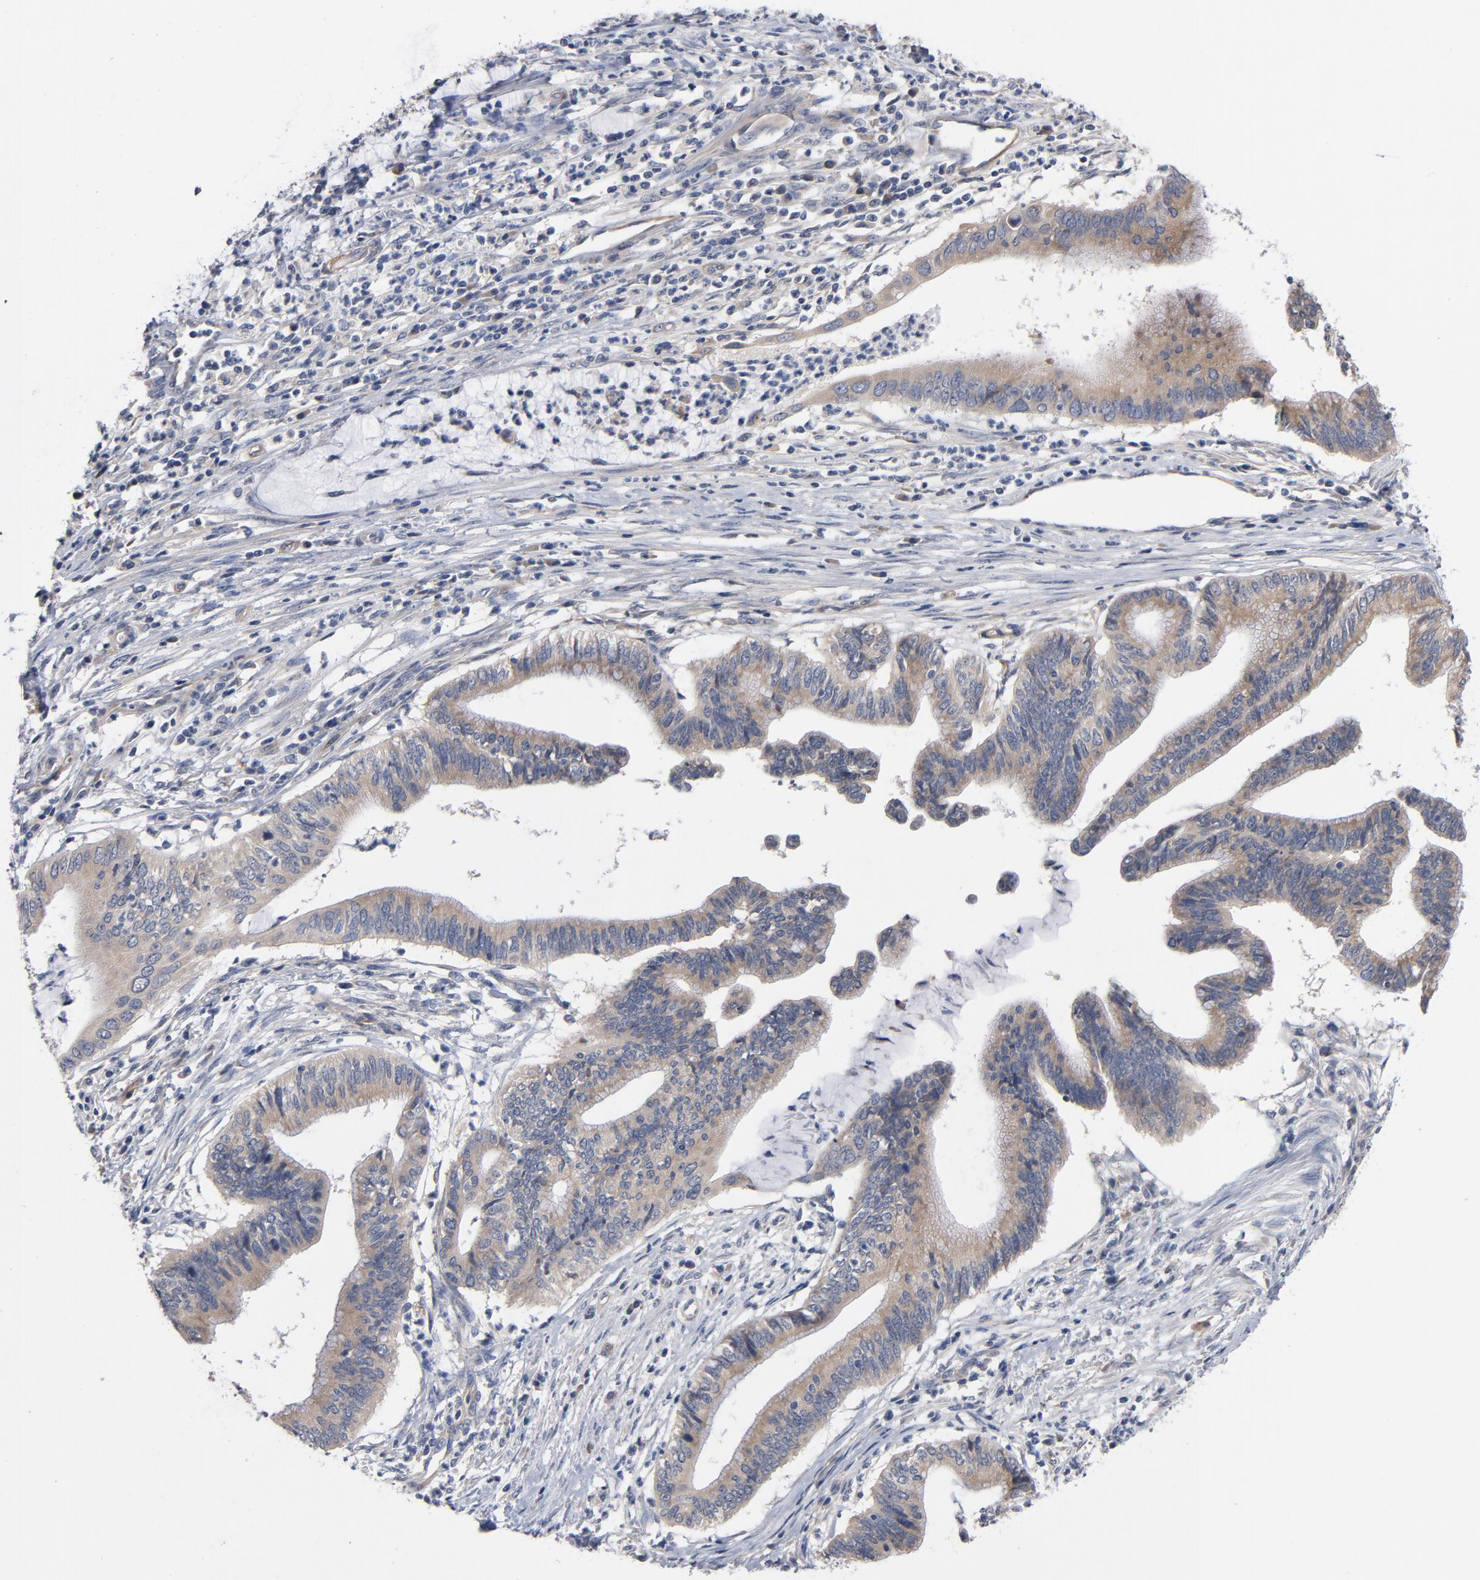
{"staining": {"intensity": "moderate", "quantity": ">75%", "location": "cytoplasmic/membranous"}, "tissue": "cervical cancer", "cell_type": "Tumor cells", "image_type": "cancer", "snomed": [{"axis": "morphology", "description": "Adenocarcinoma, NOS"}, {"axis": "topography", "description": "Cervix"}], "caption": "Cervical cancer (adenocarcinoma) stained with a protein marker reveals moderate staining in tumor cells.", "gene": "CCDC134", "patient": {"sex": "female", "age": 36}}